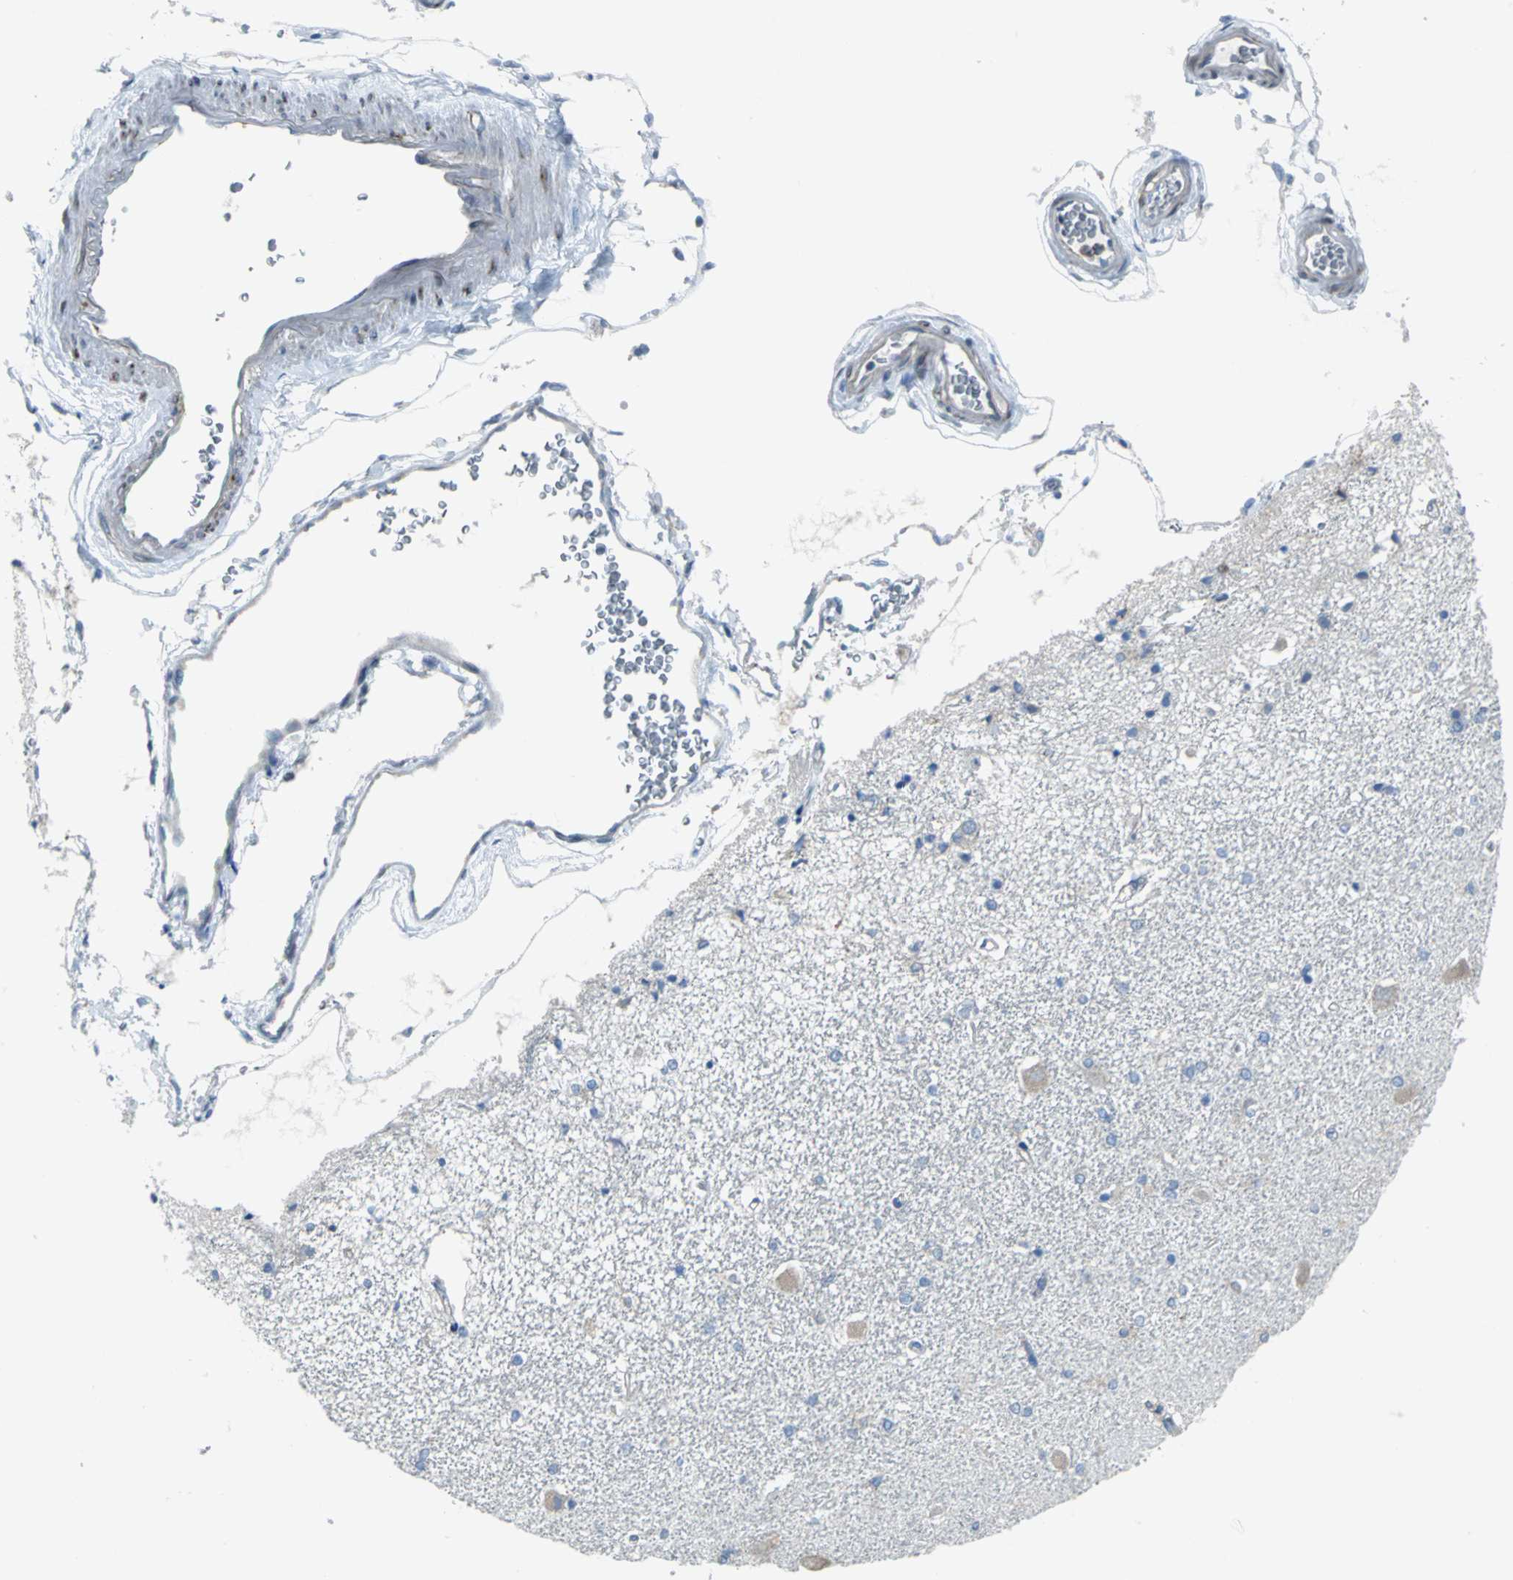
{"staining": {"intensity": "negative", "quantity": "none", "location": "none"}, "tissue": "hippocampus", "cell_type": "Glial cells", "image_type": "normal", "snomed": [{"axis": "morphology", "description": "Normal tissue, NOS"}, {"axis": "topography", "description": "Hippocampus"}], "caption": "A micrograph of hippocampus stained for a protein demonstrates no brown staining in glial cells.", "gene": "EIF5A", "patient": {"sex": "female", "age": 54}}